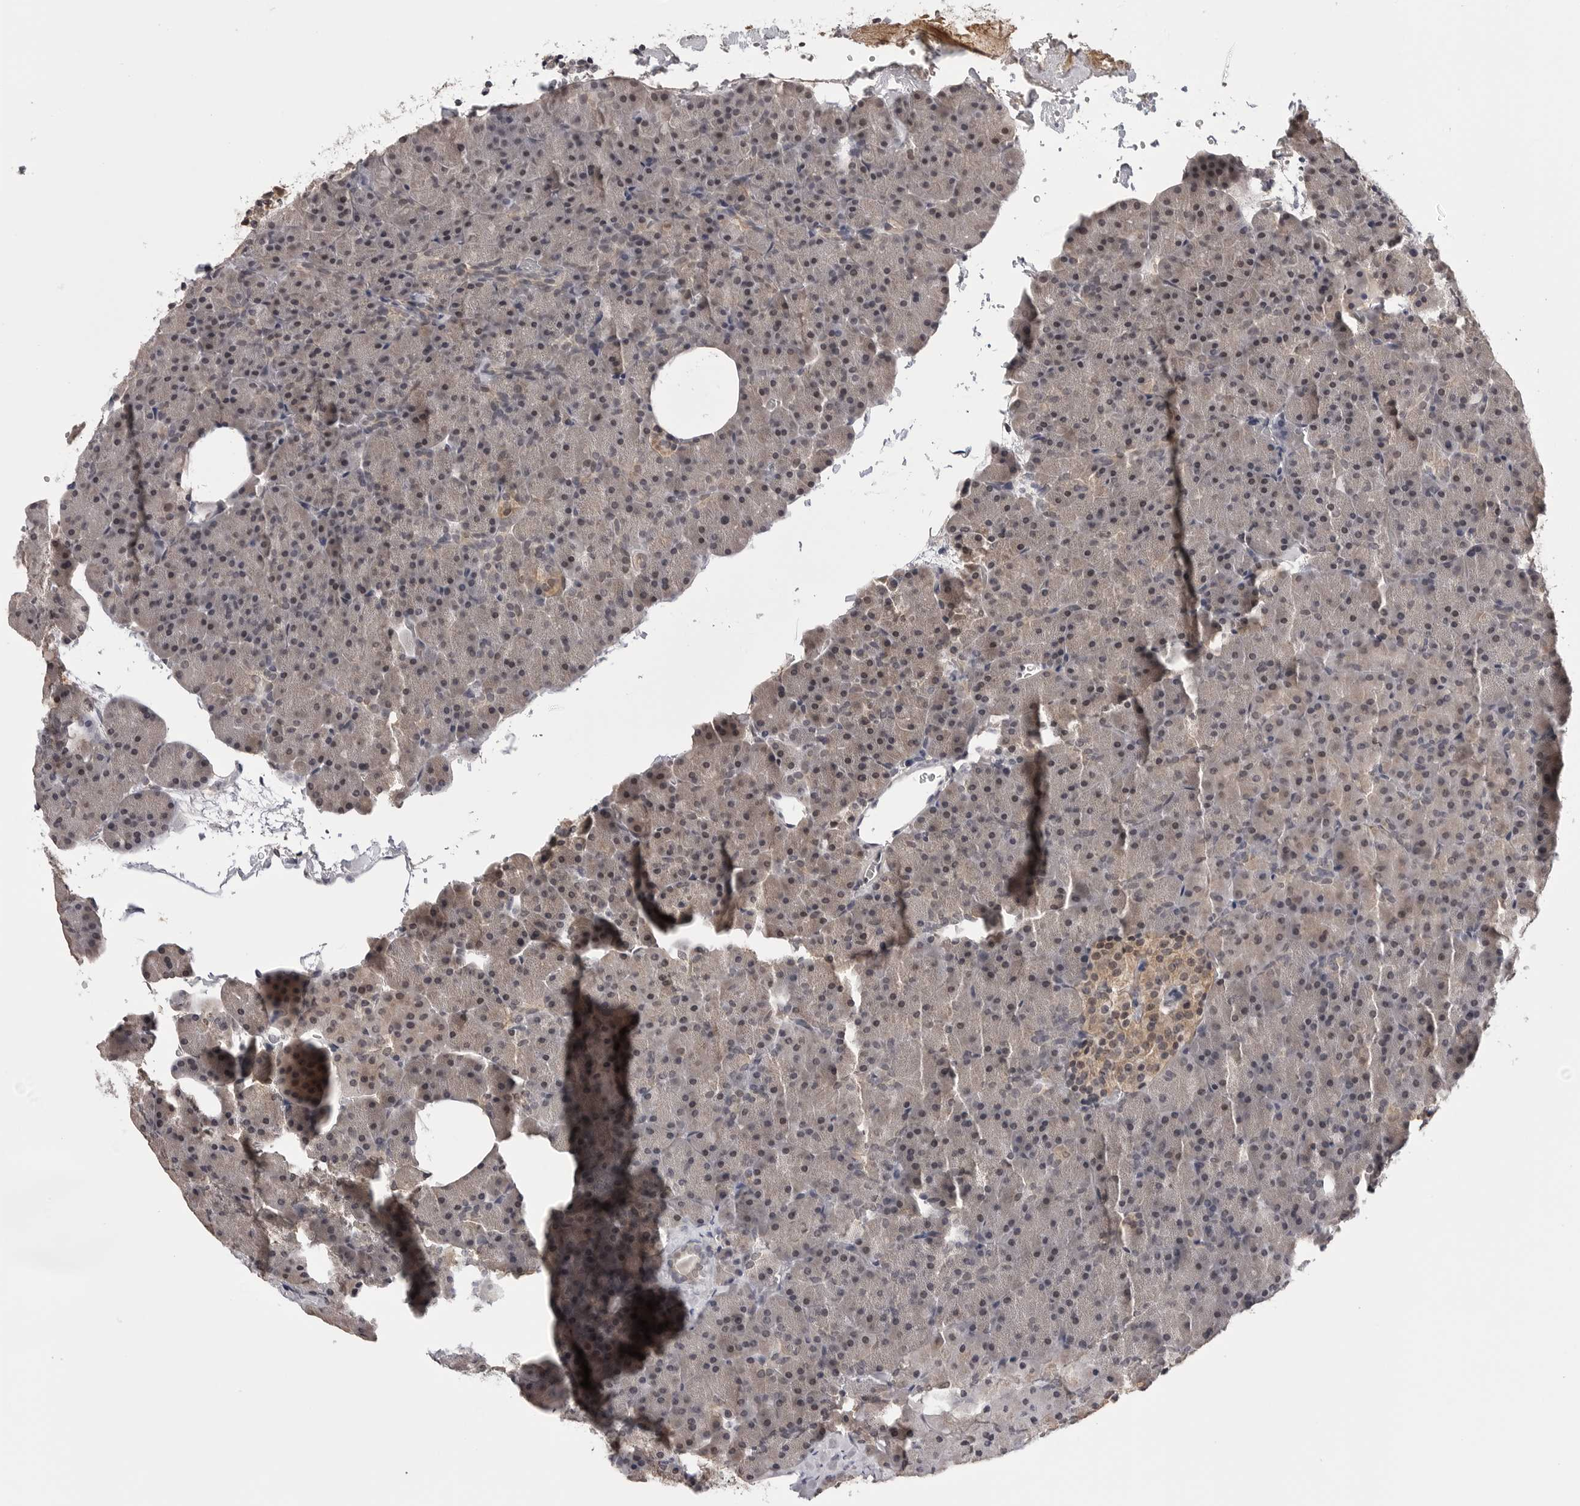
{"staining": {"intensity": "weak", "quantity": "25%-75%", "location": "nuclear"}, "tissue": "pancreas", "cell_type": "Exocrine glandular cells", "image_type": "normal", "snomed": [{"axis": "morphology", "description": "Normal tissue, NOS"}, {"axis": "morphology", "description": "Carcinoid, malignant, NOS"}, {"axis": "topography", "description": "Pancreas"}], "caption": "Immunohistochemical staining of normal pancreas exhibits low levels of weak nuclear positivity in approximately 25%-75% of exocrine glandular cells.", "gene": "CDK20", "patient": {"sex": "female", "age": 35}}